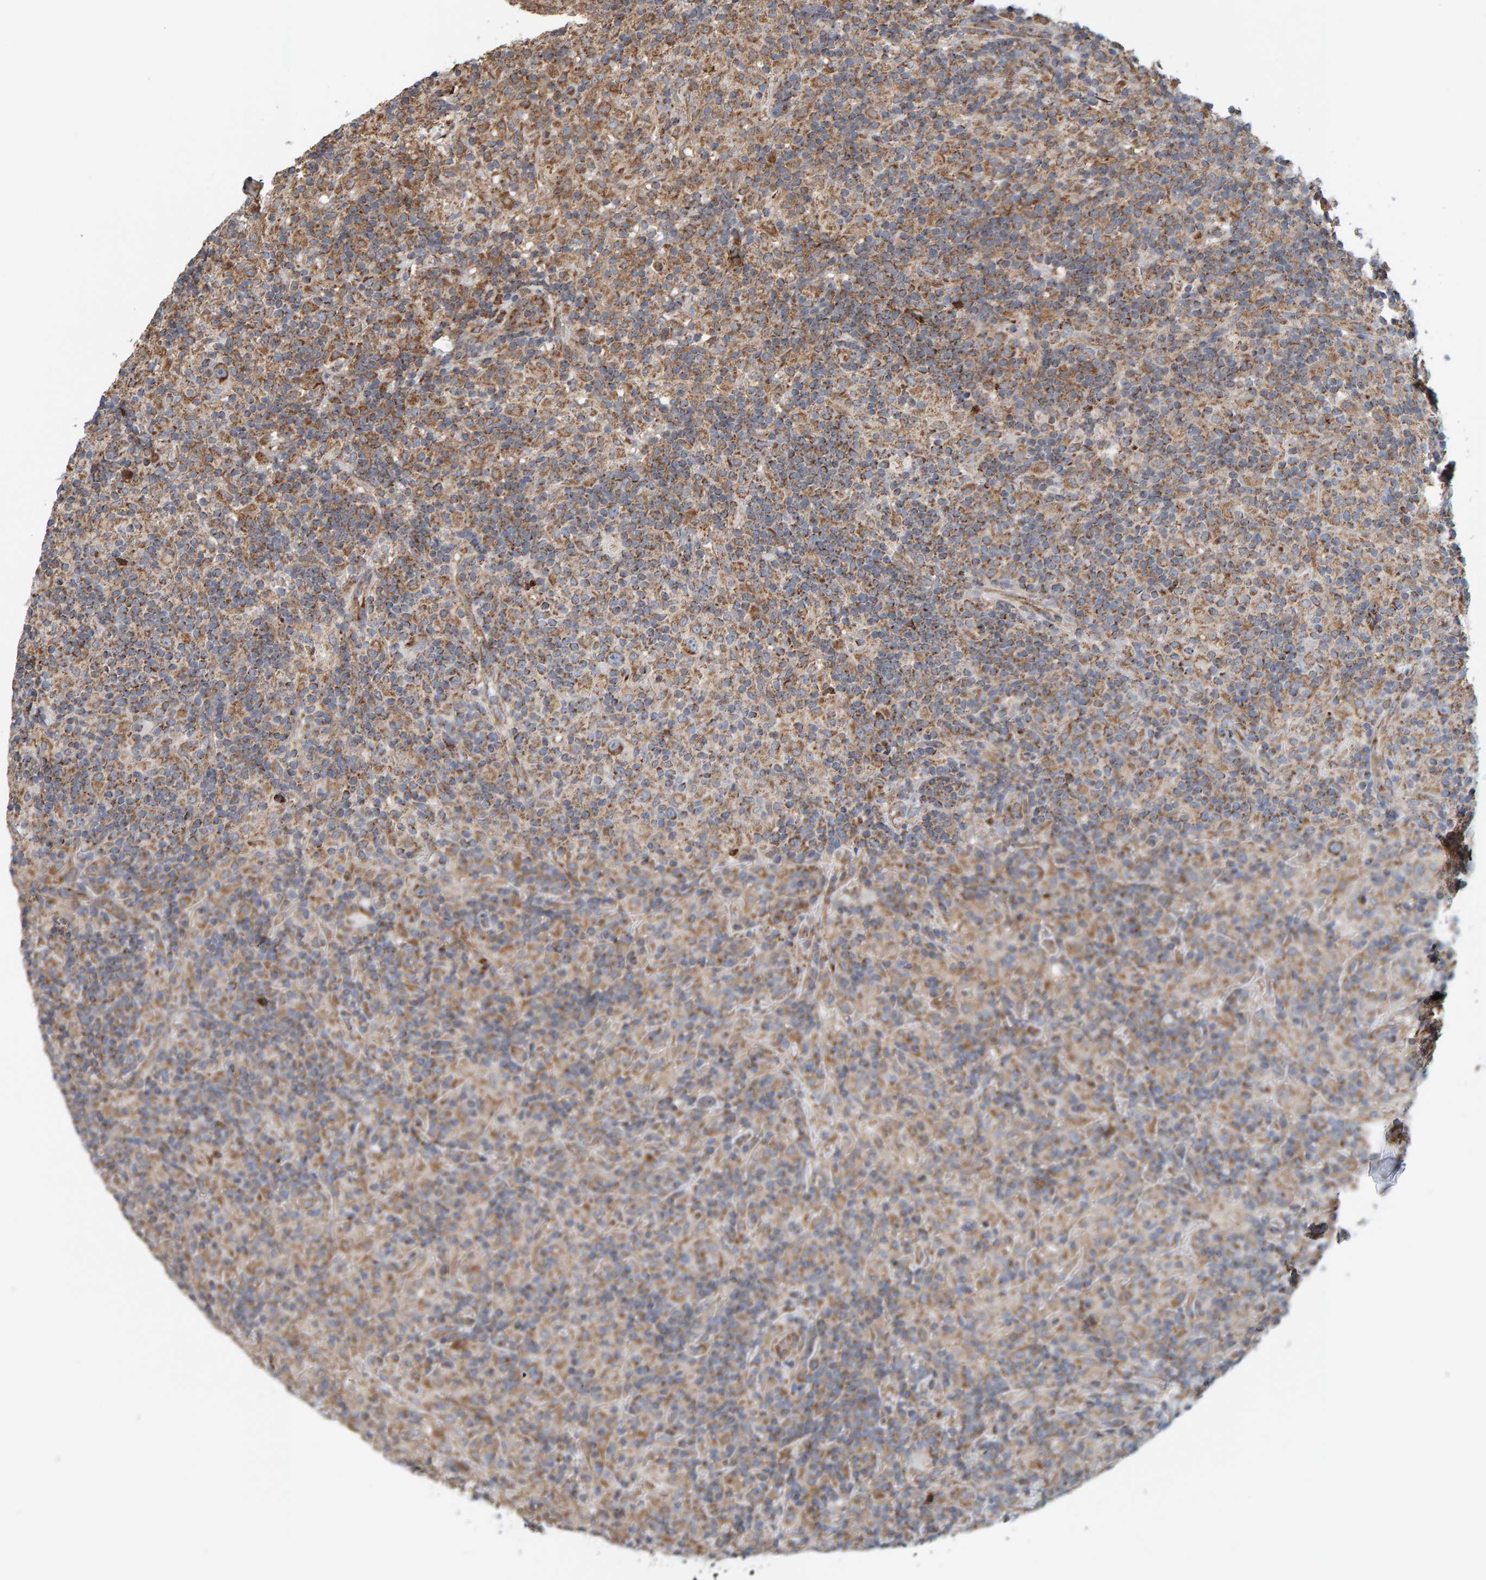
{"staining": {"intensity": "moderate", "quantity": ">75%", "location": "cytoplasmic/membranous"}, "tissue": "lymphoma", "cell_type": "Tumor cells", "image_type": "cancer", "snomed": [{"axis": "morphology", "description": "Hodgkin's disease, NOS"}, {"axis": "topography", "description": "Lymph node"}], "caption": "Hodgkin's disease stained with immunohistochemistry (IHC) displays moderate cytoplasmic/membranous staining in about >75% of tumor cells. The staining was performed using DAB to visualize the protein expression in brown, while the nuclei were stained in blue with hematoxylin (Magnification: 20x).", "gene": "MRPL45", "patient": {"sex": "male", "age": 70}}